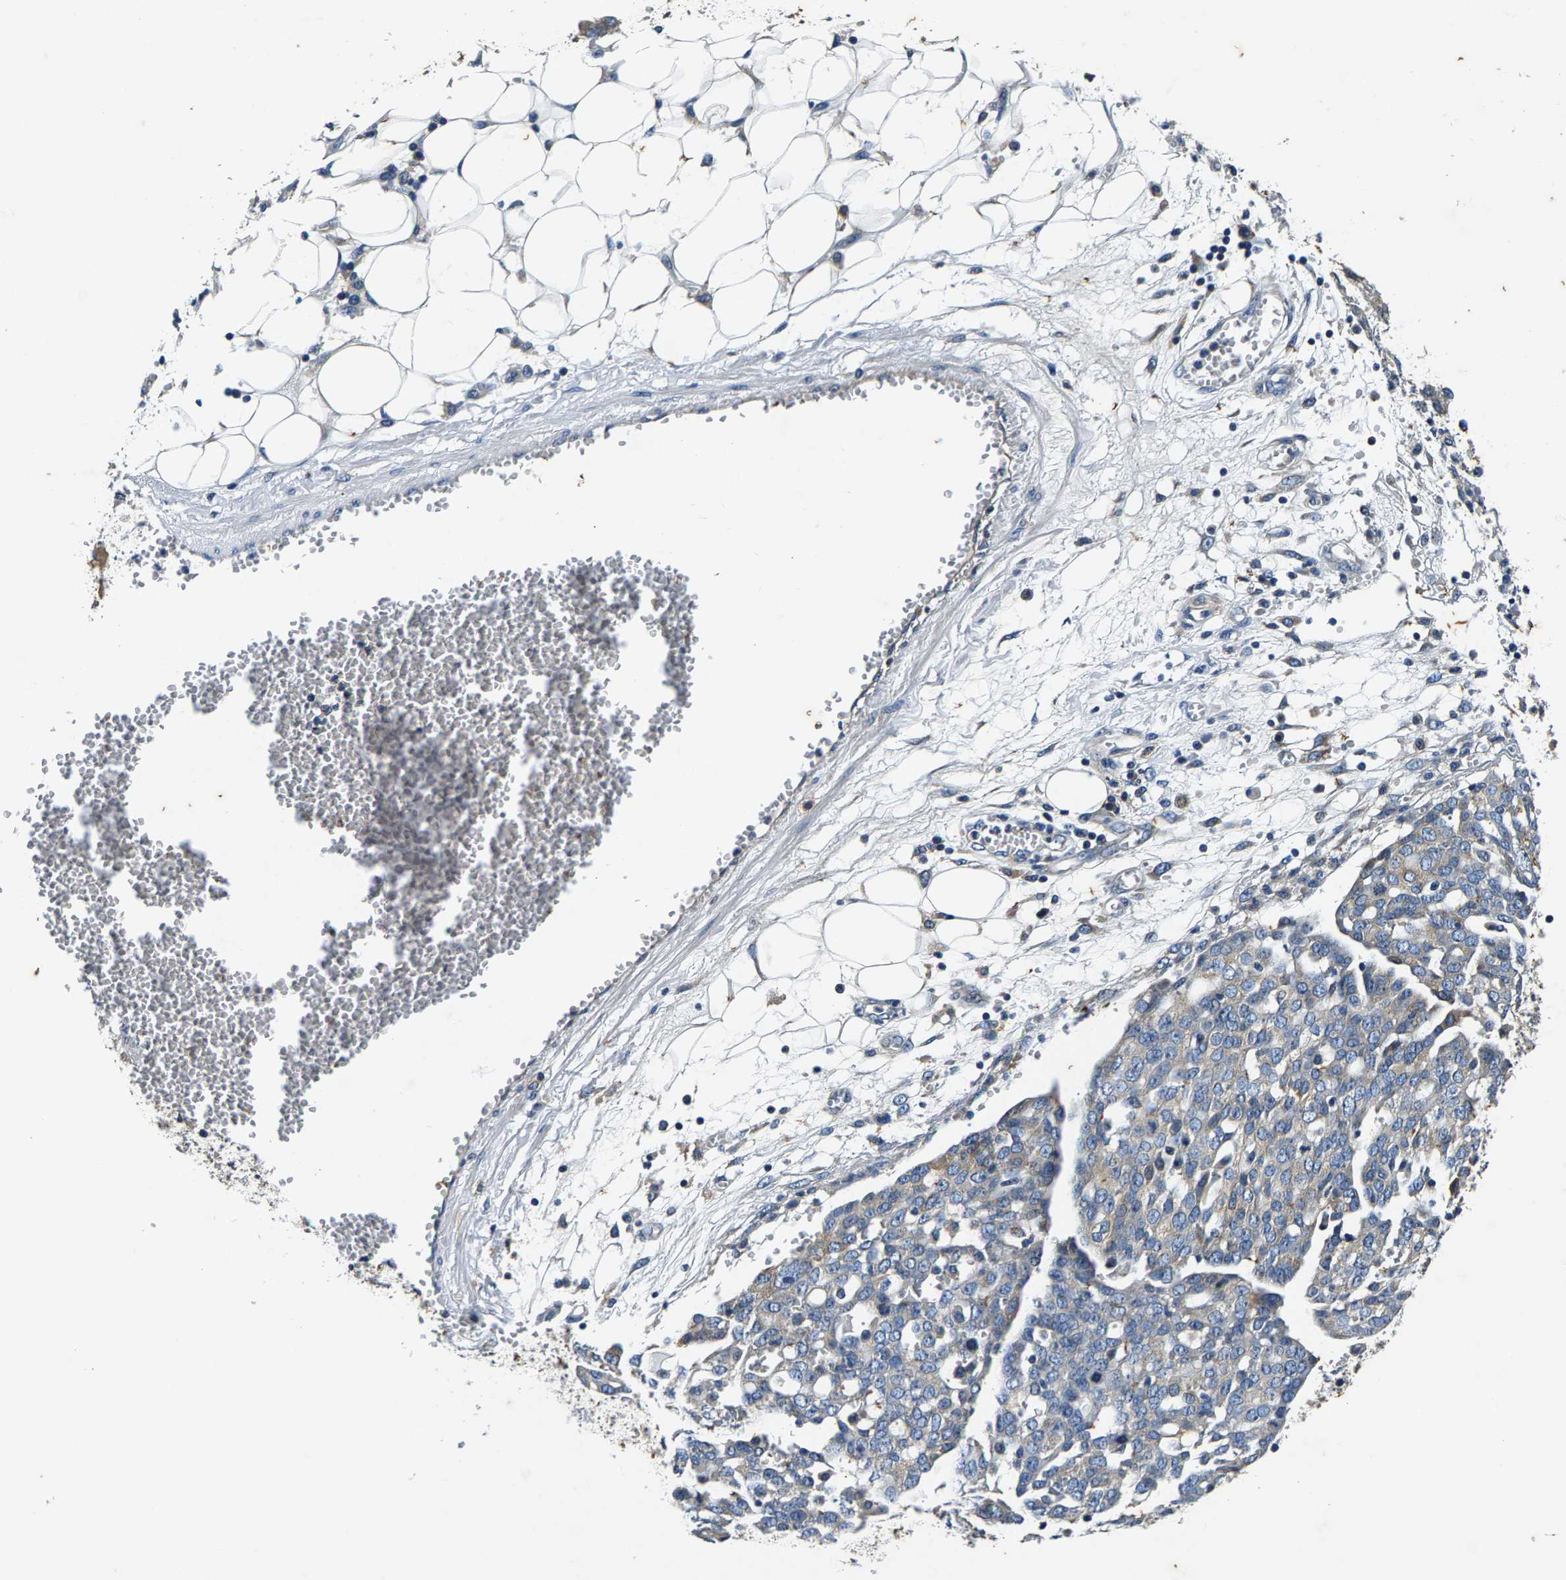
{"staining": {"intensity": "weak", "quantity": "<25%", "location": "cytoplasmic/membranous"}, "tissue": "ovarian cancer", "cell_type": "Tumor cells", "image_type": "cancer", "snomed": [{"axis": "morphology", "description": "Cystadenocarcinoma, serous, NOS"}, {"axis": "topography", "description": "Soft tissue"}, {"axis": "topography", "description": "Ovary"}], "caption": "Tumor cells show no significant protein positivity in ovarian serous cystadenocarcinoma.", "gene": "PI4KB", "patient": {"sex": "female", "age": 57}}